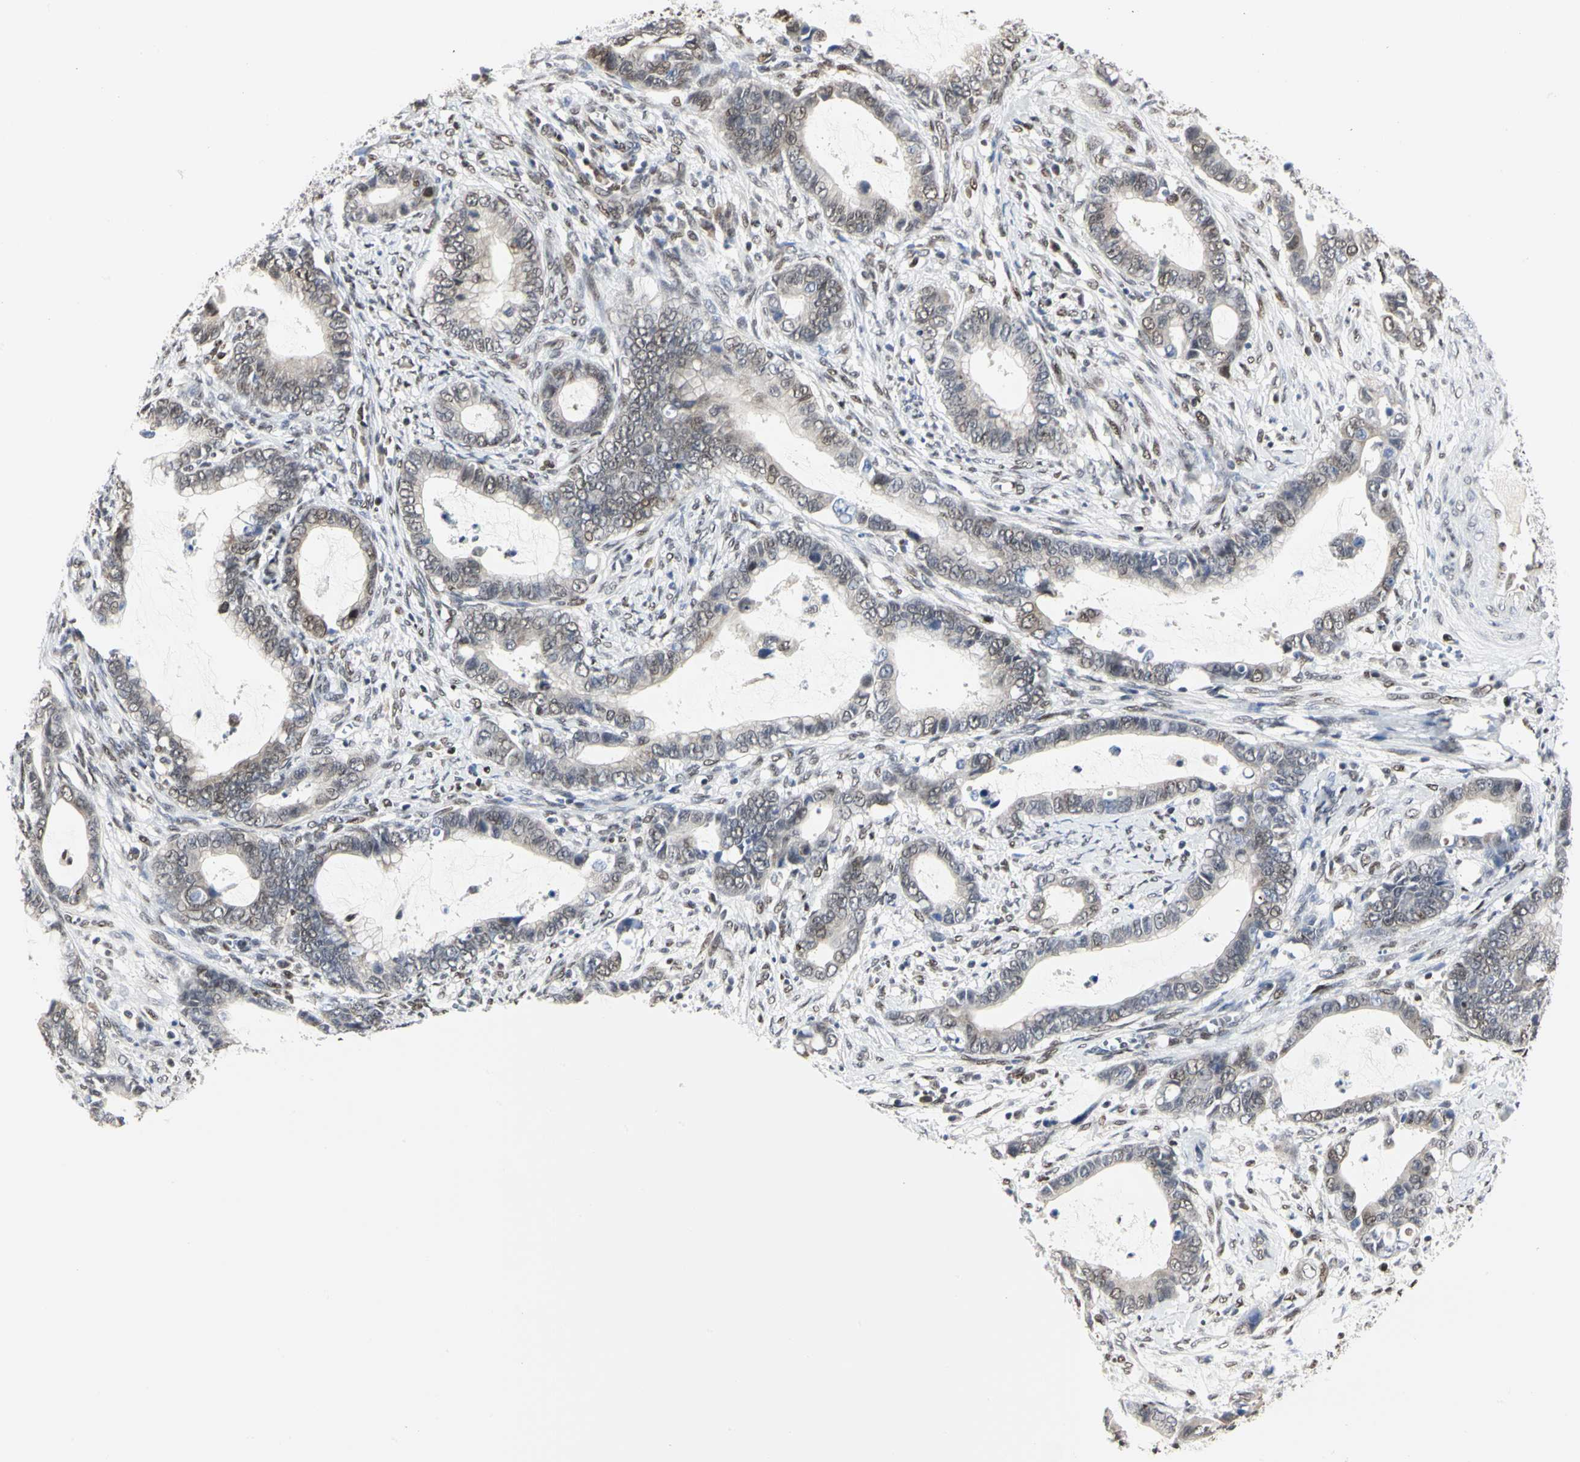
{"staining": {"intensity": "weak", "quantity": "<25%", "location": "nuclear"}, "tissue": "cervical cancer", "cell_type": "Tumor cells", "image_type": "cancer", "snomed": [{"axis": "morphology", "description": "Adenocarcinoma, NOS"}, {"axis": "topography", "description": "Cervix"}], "caption": "Tumor cells show no significant expression in cervical cancer (adenocarcinoma).", "gene": "PRMT3", "patient": {"sex": "female", "age": 44}}